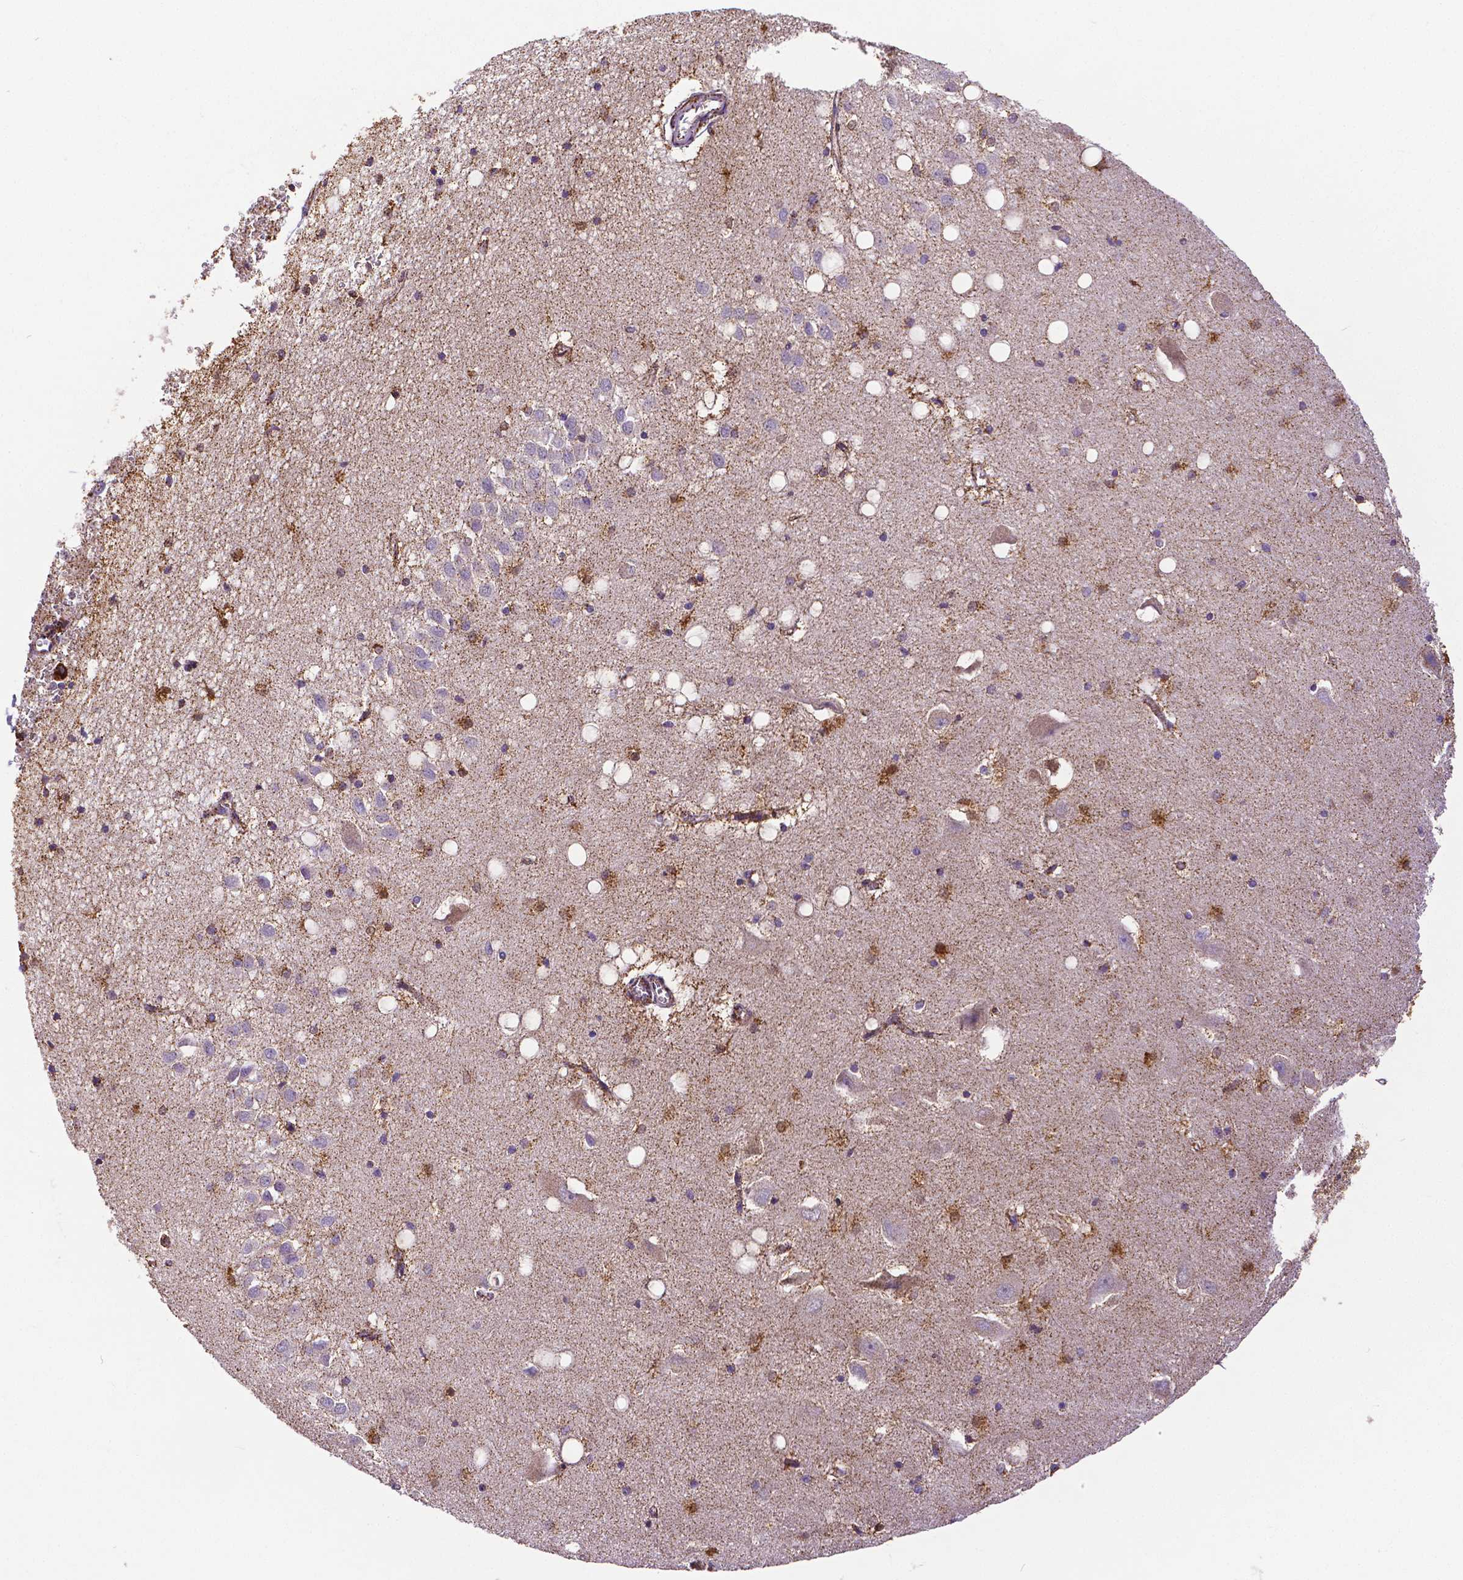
{"staining": {"intensity": "moderate", "quantity": "<25%", "location": "cytoplasmic/membranous"}, "tissue": "hippocampus", "cell_type": "Glial cells", "image_type": "normal", "snomed": [{"axis": "morphology", "description": "Normal tissue, NOS"}, {"axis": "topography", "description": "Hippocampus"}], "caption": "Moderate cytoplasmic/membranous expression is identified in about <25% of glial cells in unremarkable hippocampus.", "gene": "MACC1", "patient": {"sex": "male", "age": 58}}